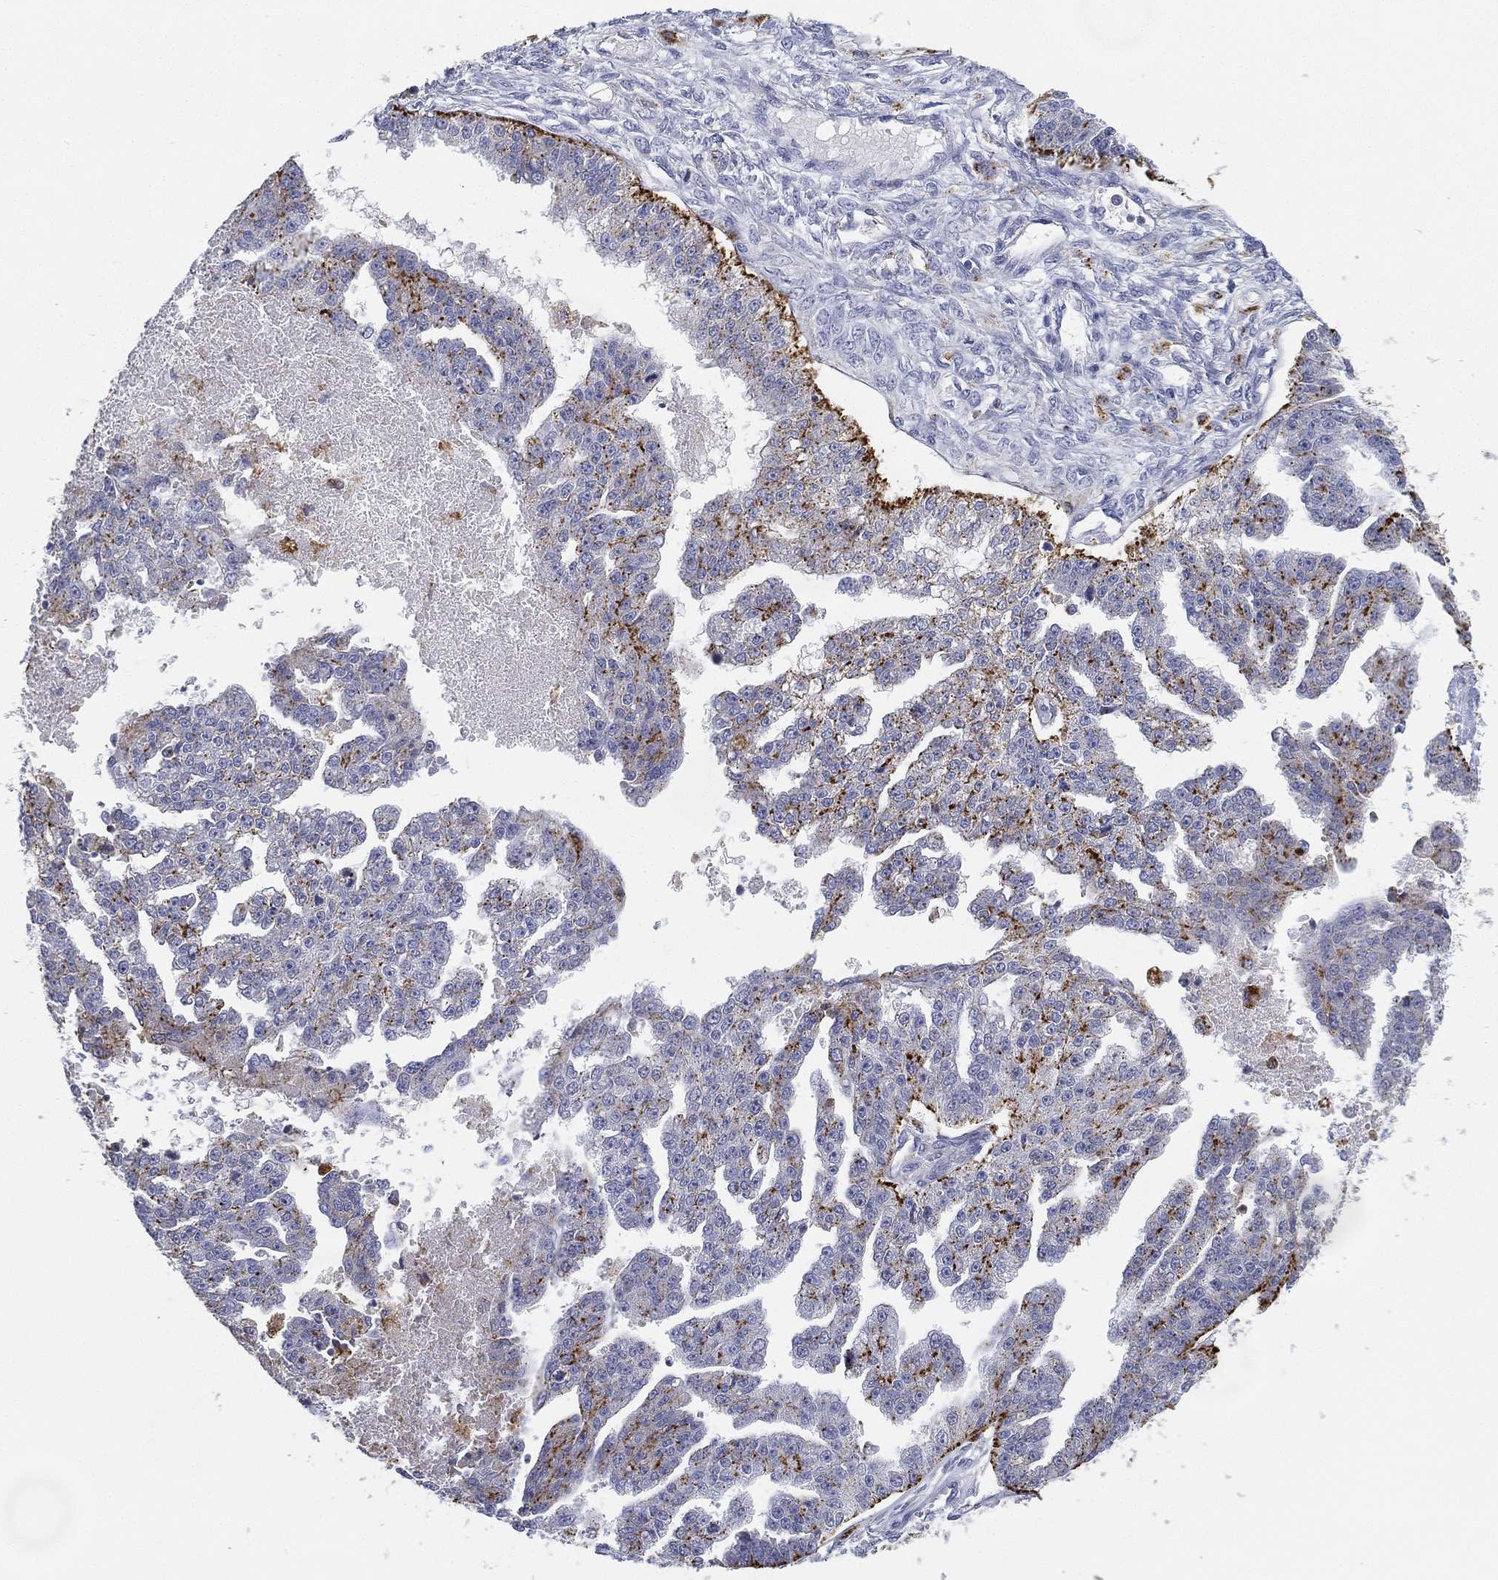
{"staining": {"intensity": "strong", "quantity": "<25%", "location": "cytoplasmic/membranous"}, "tissue": "ovarian cancer", "cell_type": "Tumor cells", "image_type": "cancer", "snomed": [{"axis": "morphology", "description": "Cystadenocarcinoma, serous, NOS"}, {"axis": "topography", "description": "Ovary"}], "caption": "High-power microscopy captured an immunohistochemistry micrograph of serous cystadenocarcinoma (ovarian), revealing strong cytoplasmic/membranous positivity in about <25% of tumor cells.", "gene": "NPC2", "patient": {"sex": "female", "age": 58}}